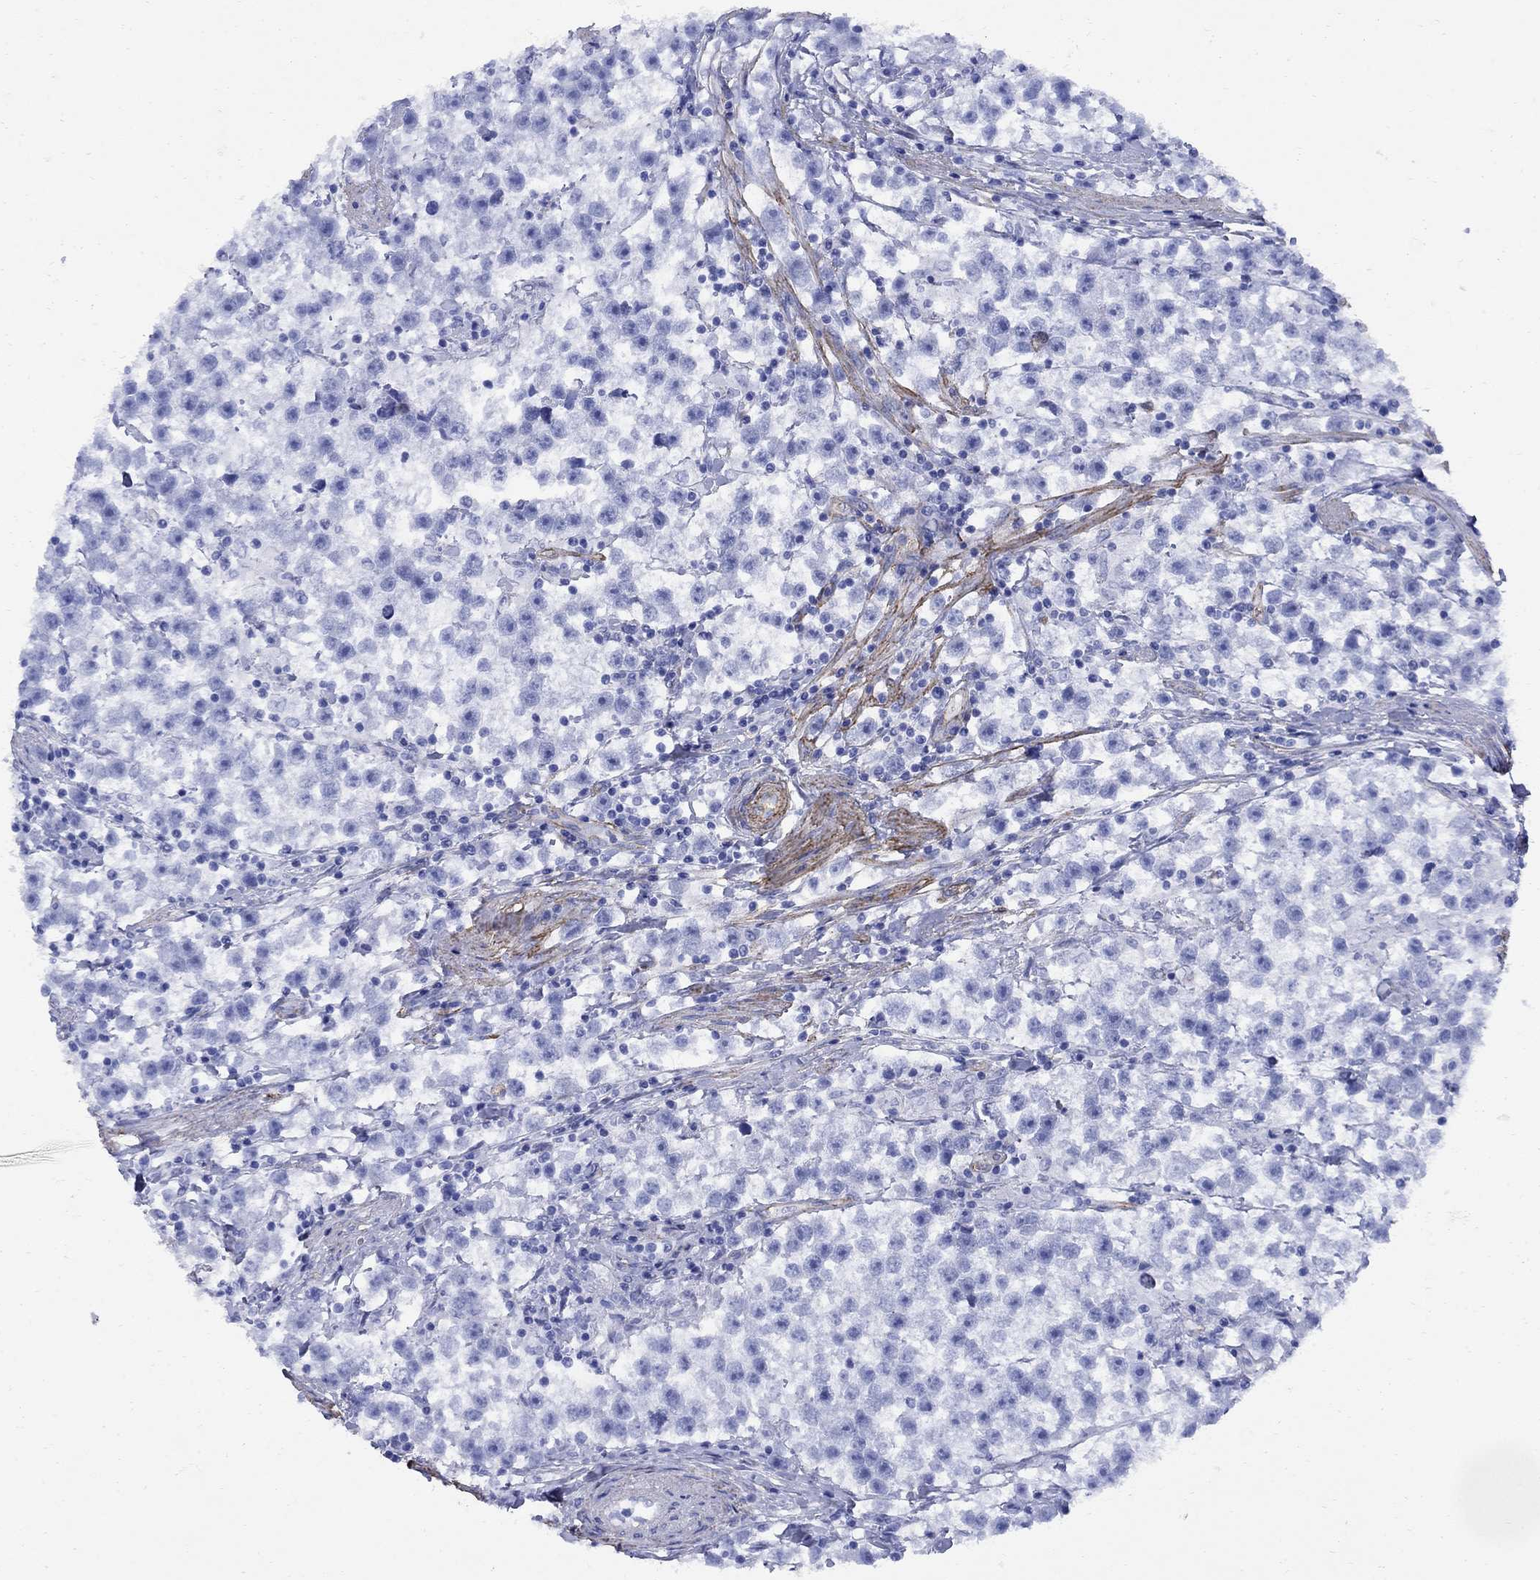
{"staining": {"intensity": "negative", "quantity": "none", "location": "none"}, "tissue": "testis cancer", "cell_type": "Tumor cells", "image_type": "cancer", "snomed": [{"axis": "morphology", "description": "Seminoma, NOS"}, {"axis": "topography", "description": "Testis"}], "caption": "Immunohistochemistry (IHC) histopathology image of neoplastic tissue: human testis cancer stained with DAB (3,3'-diaminobenzidine) exhibits no significant protein staining in tumor cells.", "gene": "VTN", "patient": {"sex": "male", "age": 59}}